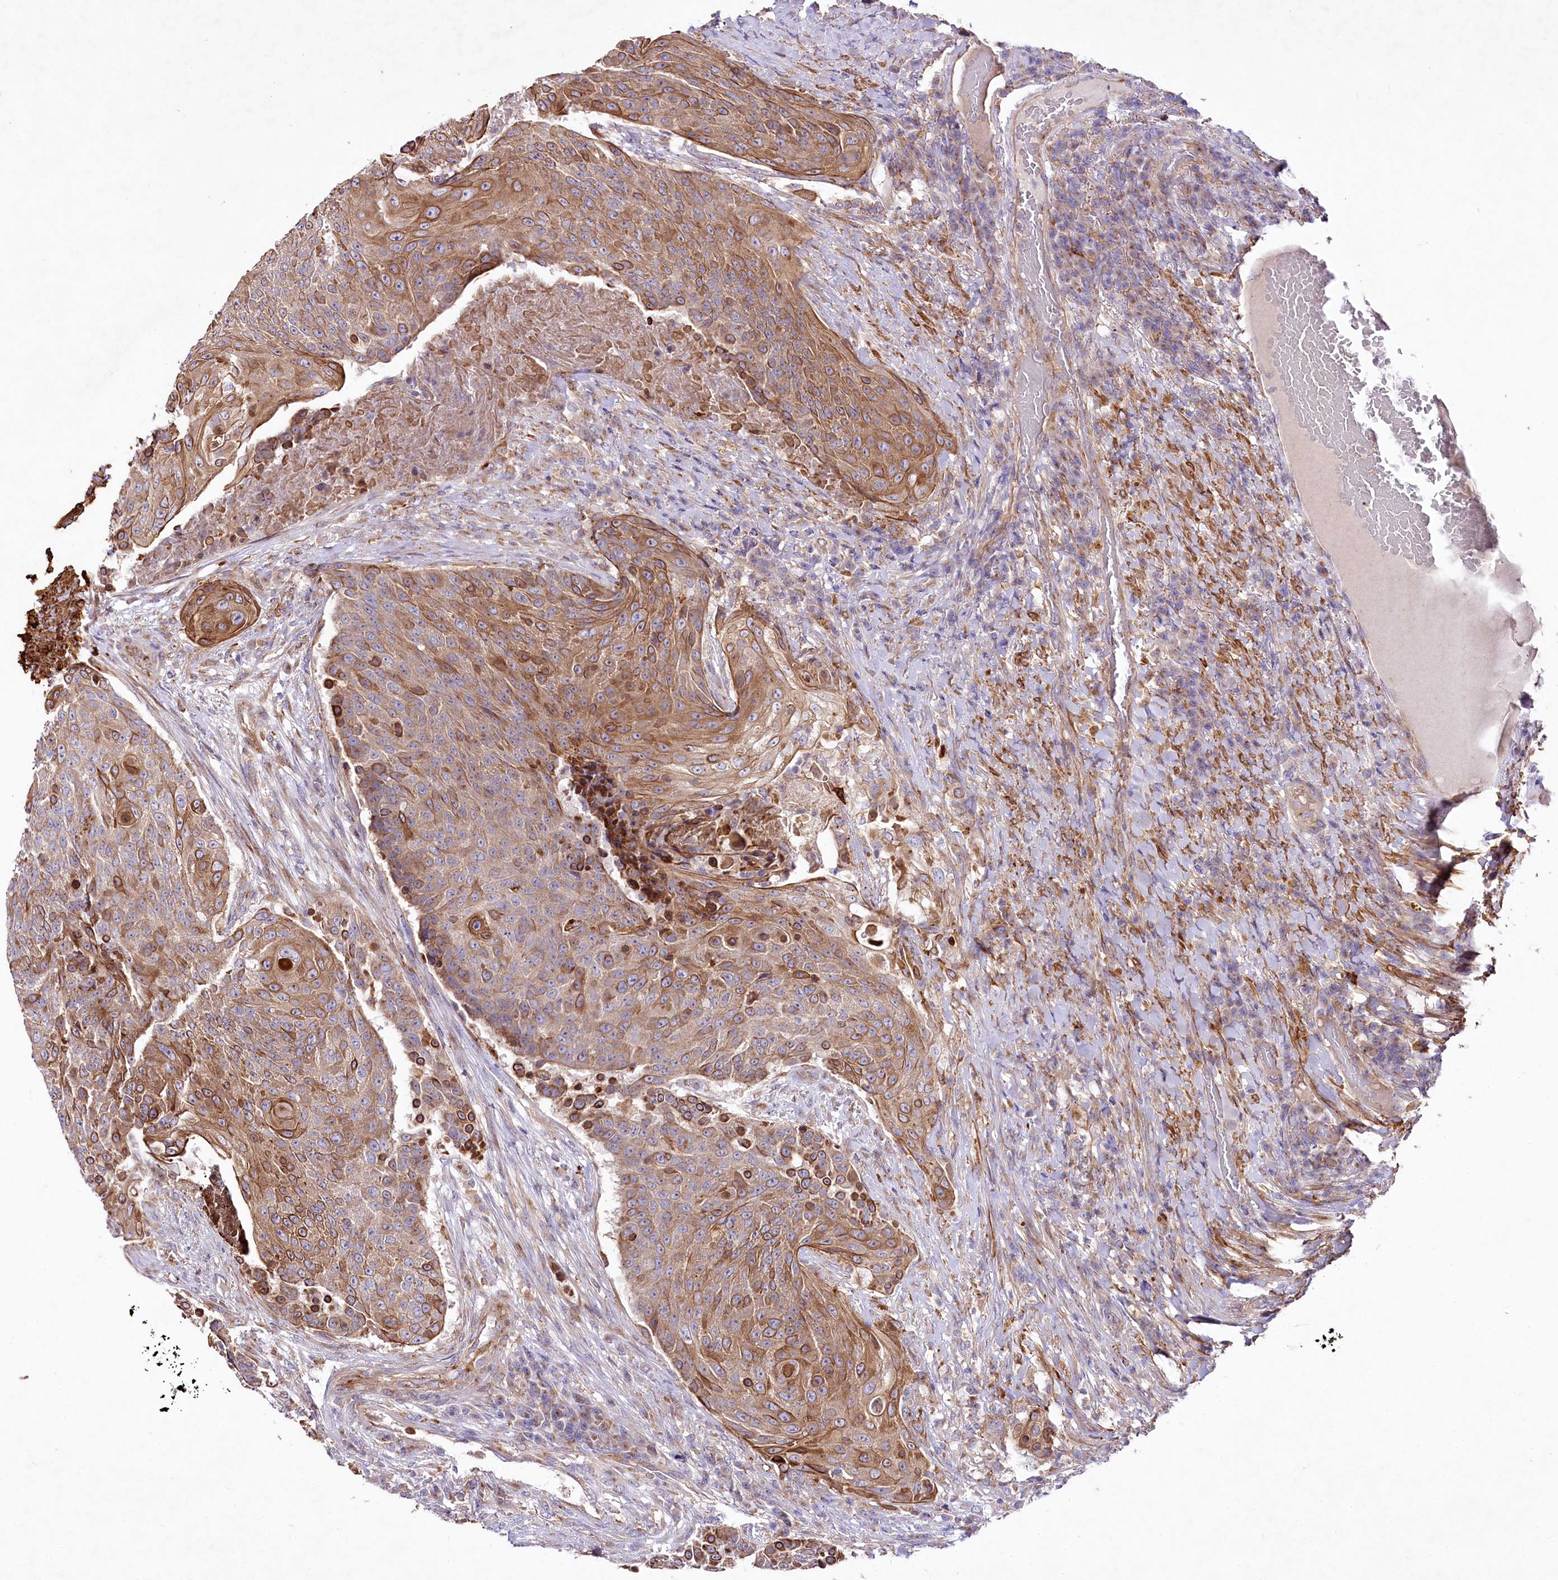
{"staining": {"intensity": "moderate", "quantity": ">75%", "location": "cytoplasmic/membranous"}, "tissue": "urothelial cancer", "cell_type": "Tumor cells", "image_type": "cancer", "snomed": [{"axis": "morphology", "description": "Urothelial carcinoma, High grade"}, {"axis": "topography", "description": "Urinary bladder"}], "caption": "Tumor cells display medium levels of moderate cytoplasmic/membranous positivity in approximately >75% of cells in urothelial cancer.", "gene": "STX6", "patient": {"sex": "female", "age": 63}}